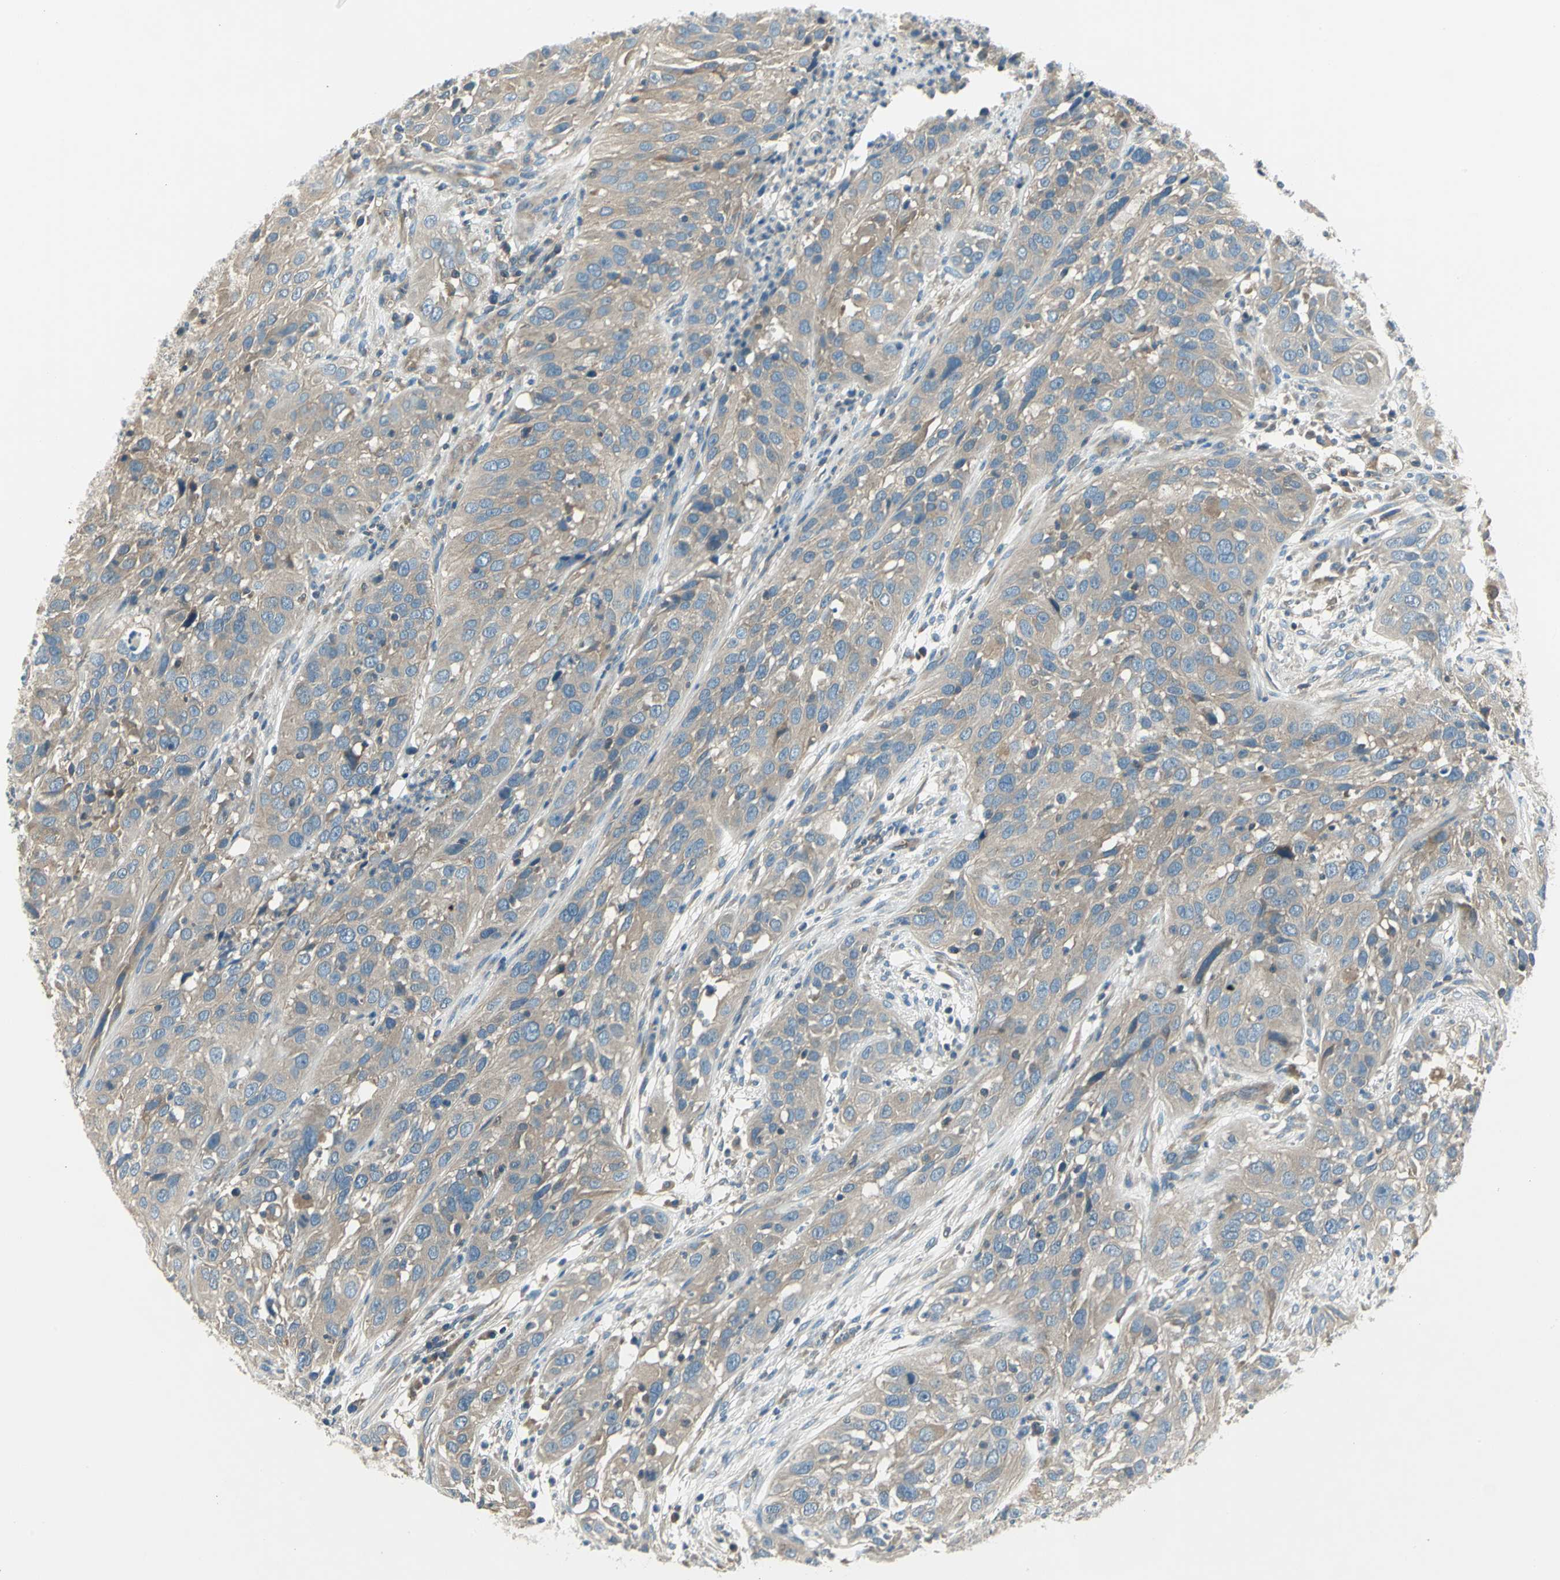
{"staining": {"intensity": "weak", "quantity": ">75%", "location": "cytoplasmic/membranous"}, "tissue": "cervical cancer", "cell_type": "Tumor cells", "image_type": "cancer", "snomed": [{"axis": "morphology", "description": "Squamous cell carcinoma, NOS"}, {"axis": "topography", "description": "Cervix"}], "caption": "A high-resolution histopathology image shows immunohistochemistry (IHC) staining of cervical squamous cell carcinoma, which demonstrates weak cytoplasmic/membranous staining in about >75% of tumor cells.", "gene": "PRKAA1", "patient": {"sex": "female", "age": 32}}